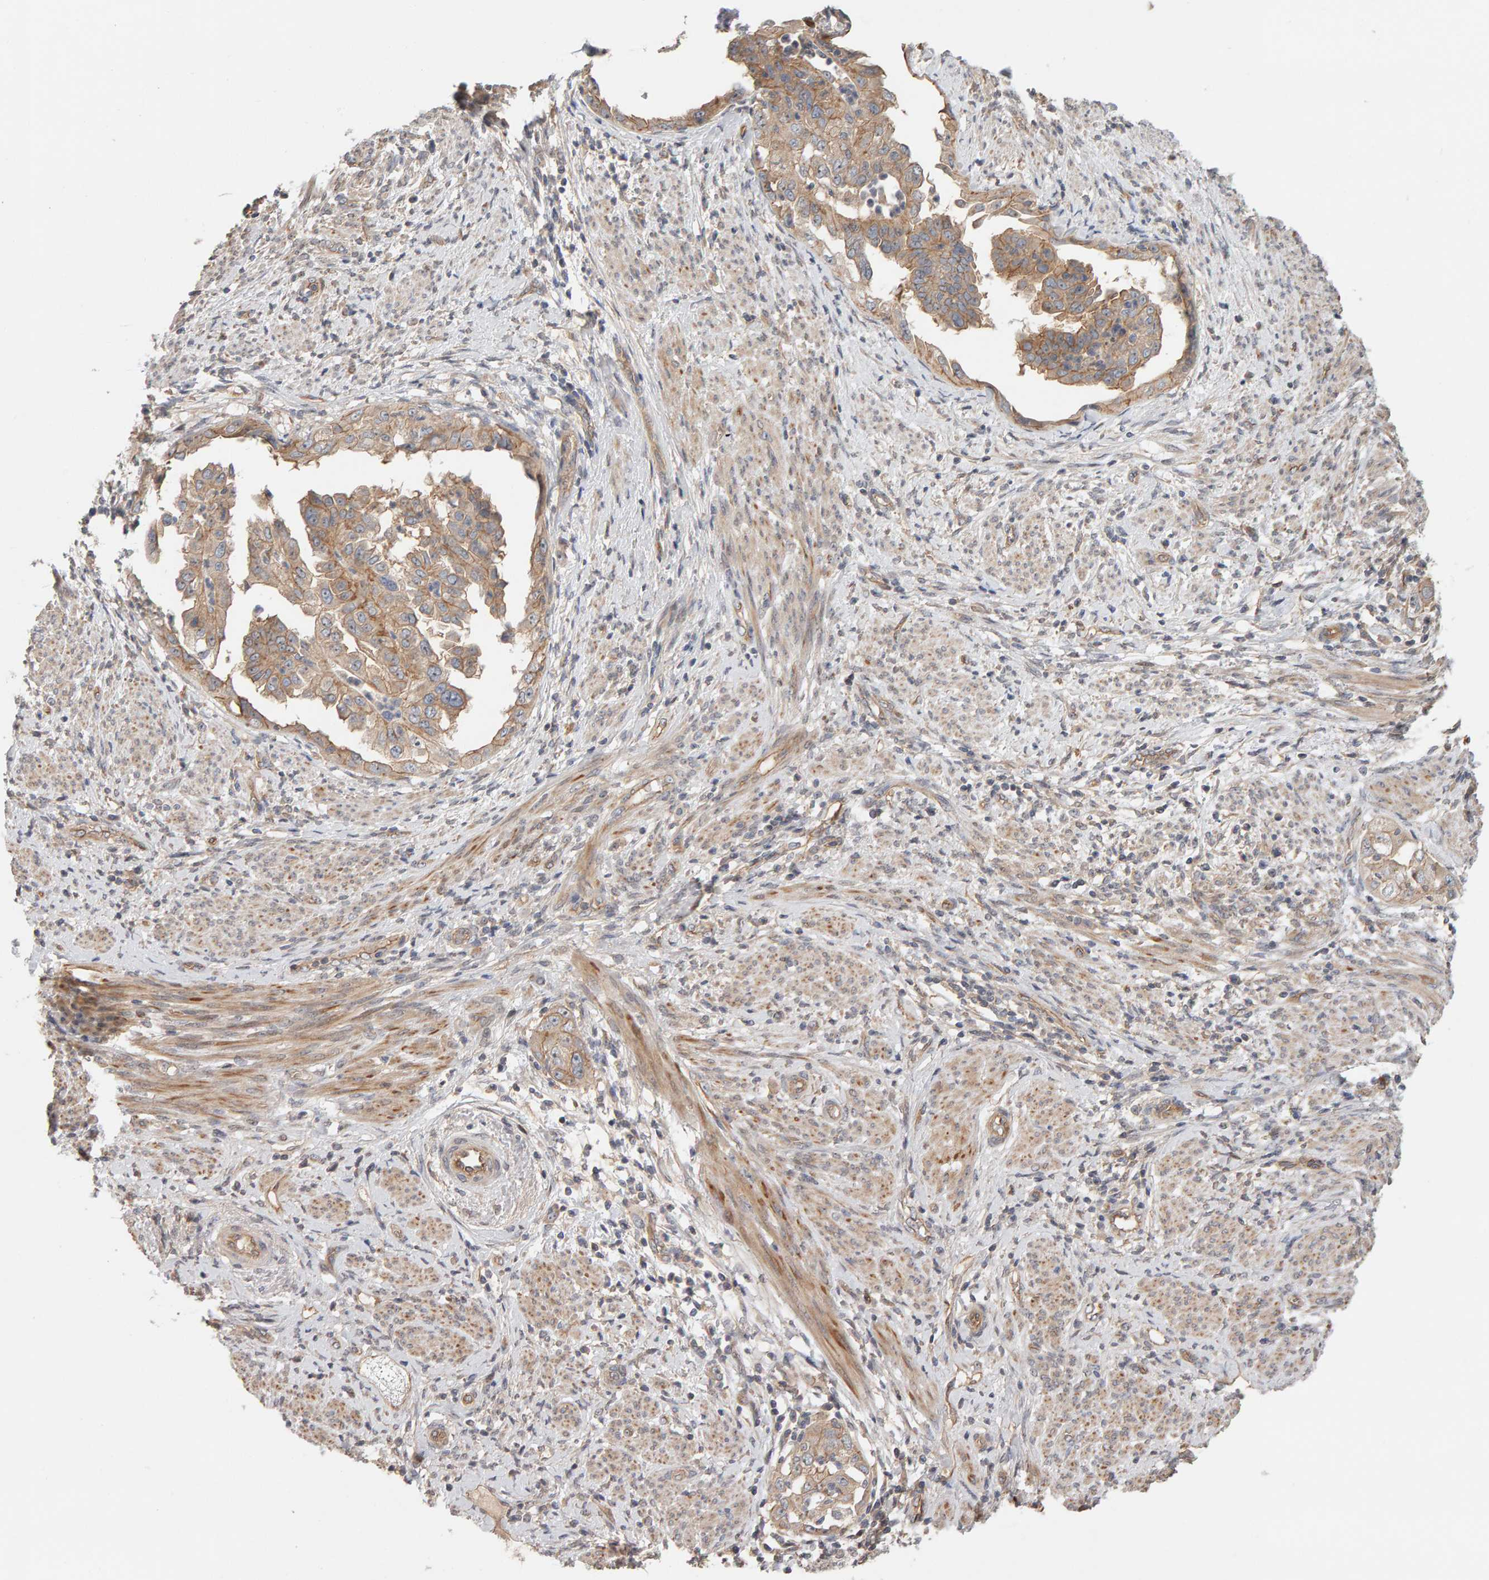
{"staining": {"intensity": "moderate", "quantity": ">75%", "location": "cytoplasmic/membranous"}, "tissue": "endometrial cancer", "cell_type": "Tumor cells", "image_type": "cancer", "snomed": [{"axis": "morphology", "description": "Adenocarcinoma, NOS"}, {"axis": "topography", "description": "Endometrium"}], "caption": "DAB (3,3'-diaminobenzidine) immunohistochemical staining of adenocarcinoma (endometrial) exhibits moderate cytoplasmic/membranous protein staining in approximately >75% of tumor cells.", "gene": "PPP1R16A", "patient": {"sex": "female", "age": 85}}